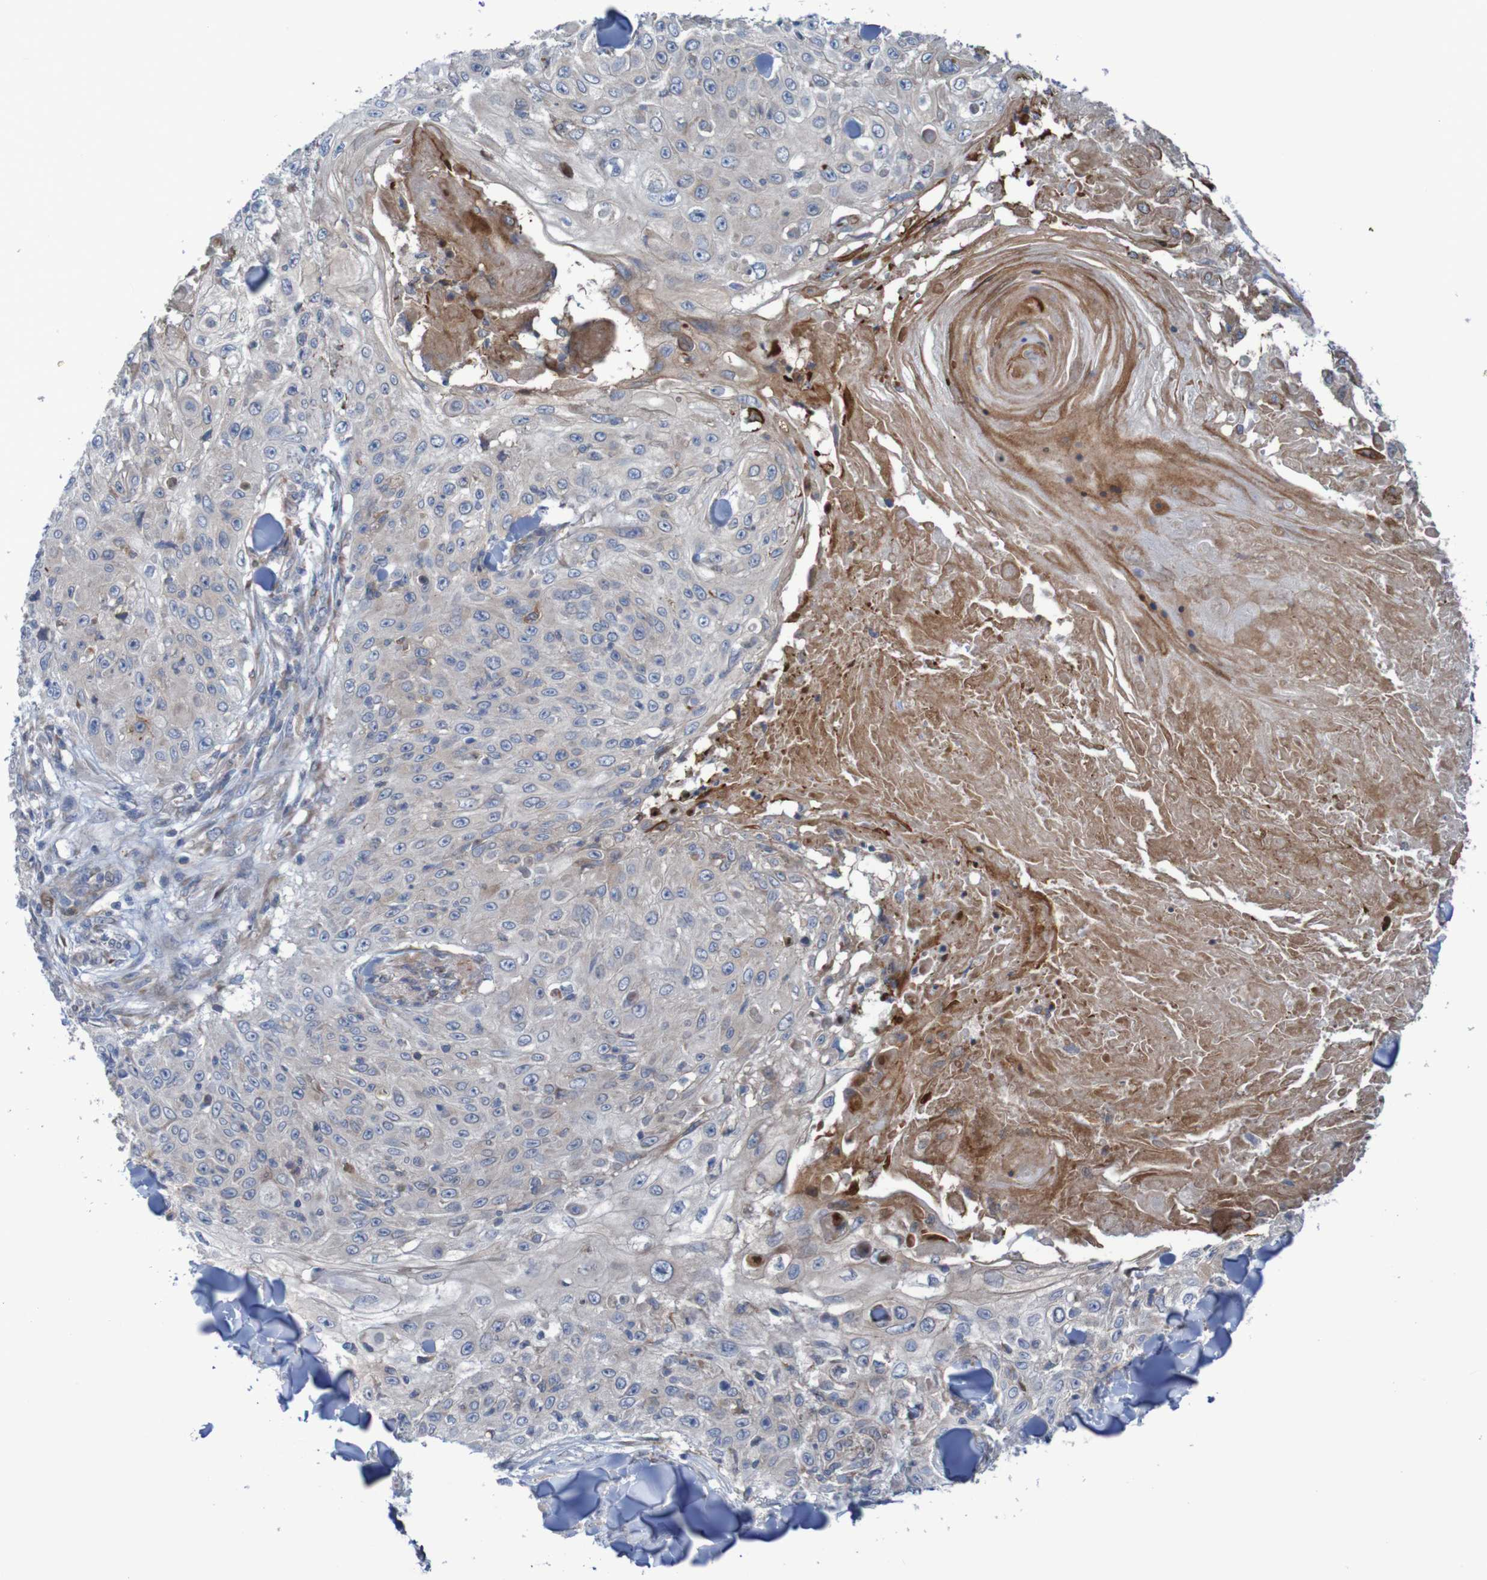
{"staining": {"intensity": "weak", "quantity": "25%-75%", "location": "cytoplasmic/membranous"}, "tissue": "skin cancer", "cell_type": "Tumor cells", "image_type": "cancer", "snomed": [{"axis": "morphology", "description": "Squamous cell carcinoma, NOS"}, {"axis": "topography", "description": "Skin"}], "caption": "IHC of squamous cell carcinoma (skin) shows low levels of weak cytoplasmic/membranous staining in approximately 25%-75% of tumor cells. The protein of interest is stained brown, and the nuclei are stained in blue (DAB (3,3'-diaminobenzidine) IHC with brightfield microscopy, high magnification).", "gene": "ANGPT4", "patient": {"sex": "male", "age": 86}}